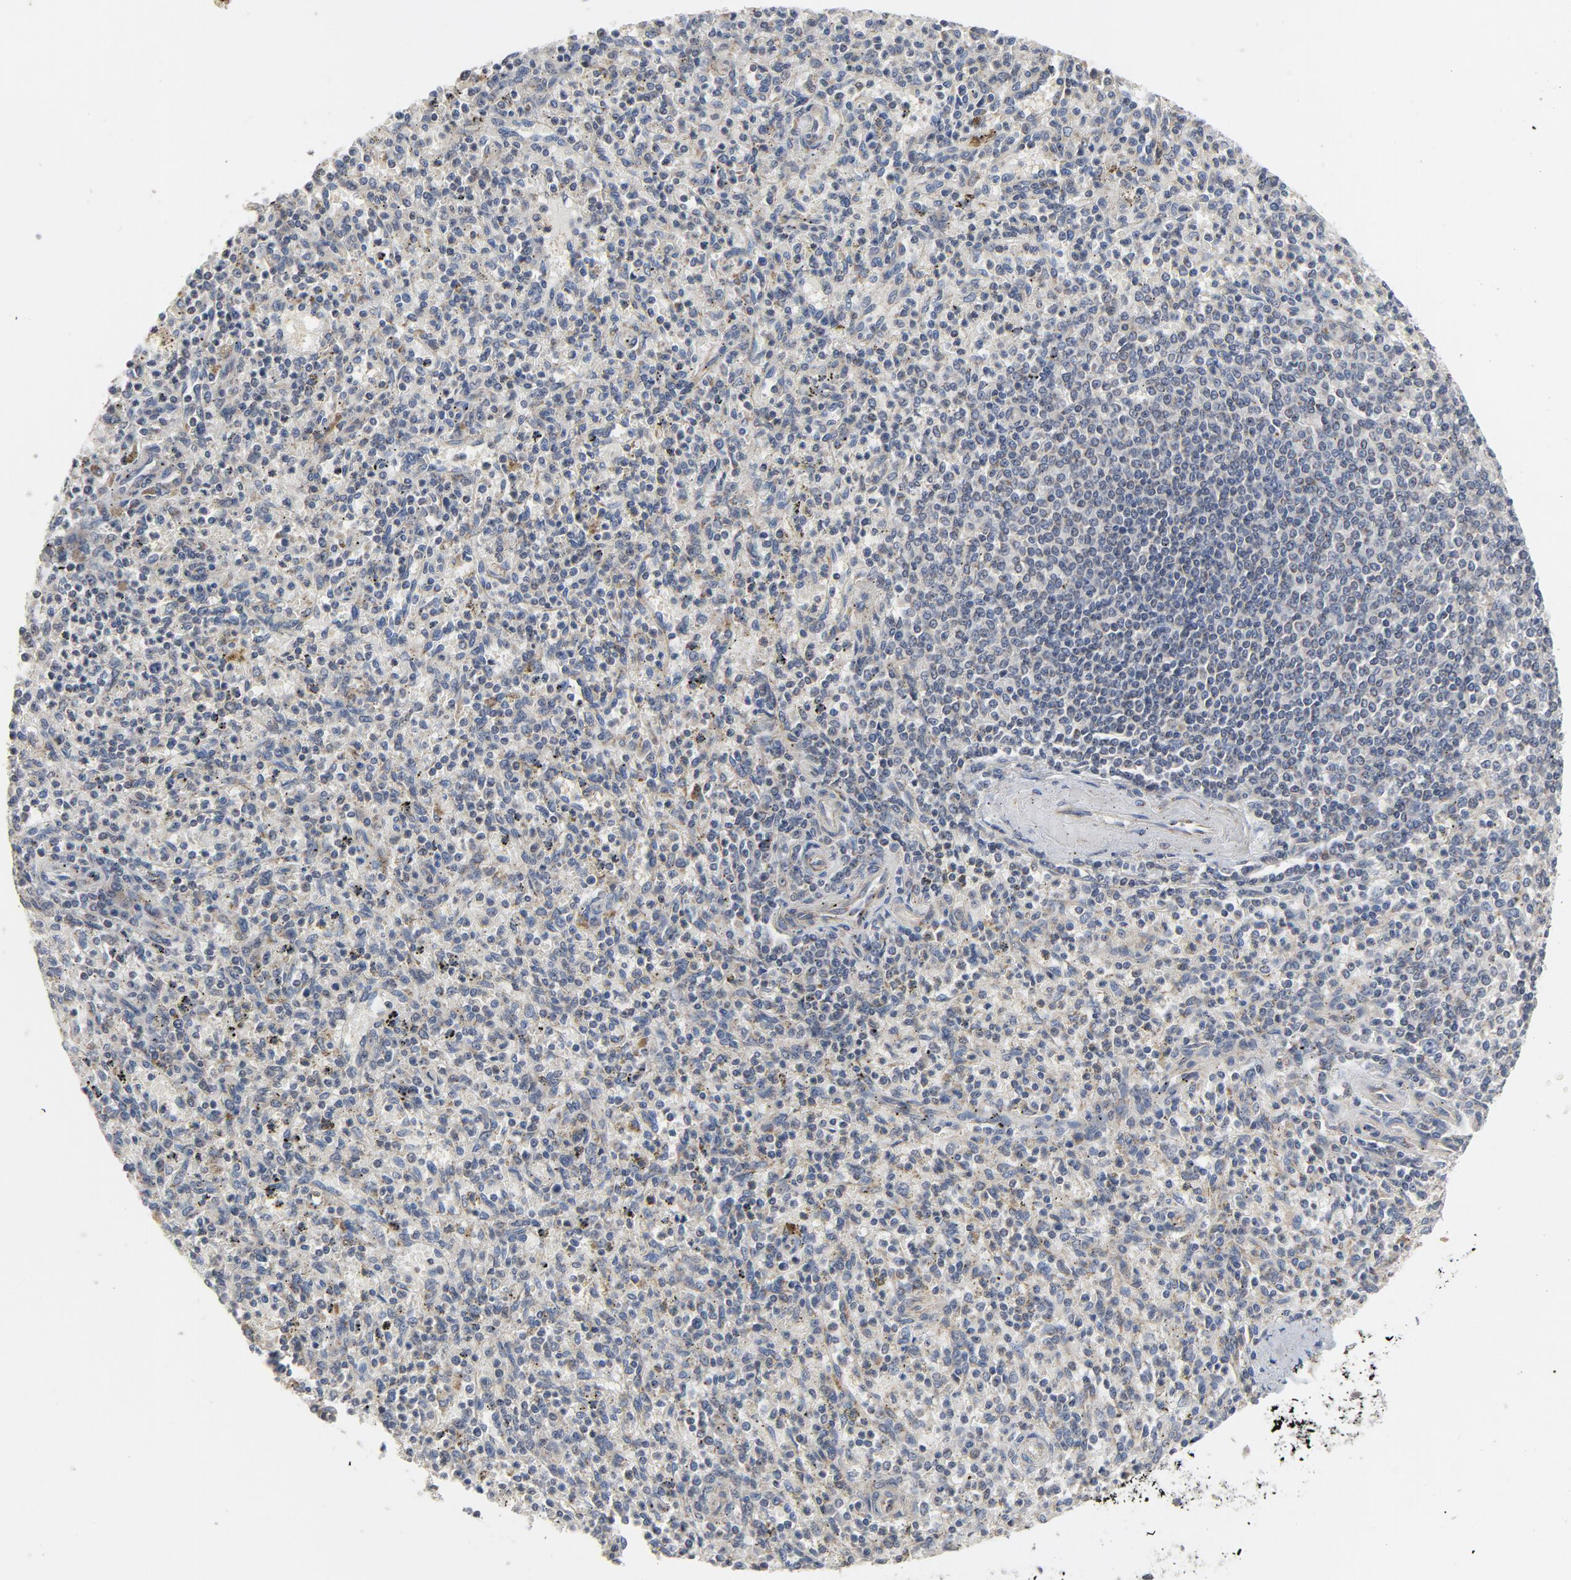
{"staining": {"intensity": "moderate", "quantity": "<25%", "location": "cytoplasmic/membranous"}, "tissue": "spleen", "cell_type": "Cells in red pulp", "image_type": "normal", "snomed": [{"axis": "morphology", "description": "Normal tissue, NOS"}, {"axis": "topography", "description": "Spleen"}], "caption": "This histopathology image displays immunohistochemistry (IHC) staining of unremarkable spleen, with low moderate cytoplasmic/membranous positivity in about <25% of cells in red pulp.", "gene": "C14orf119", "patient": {"sex": "male", "age": 72}}